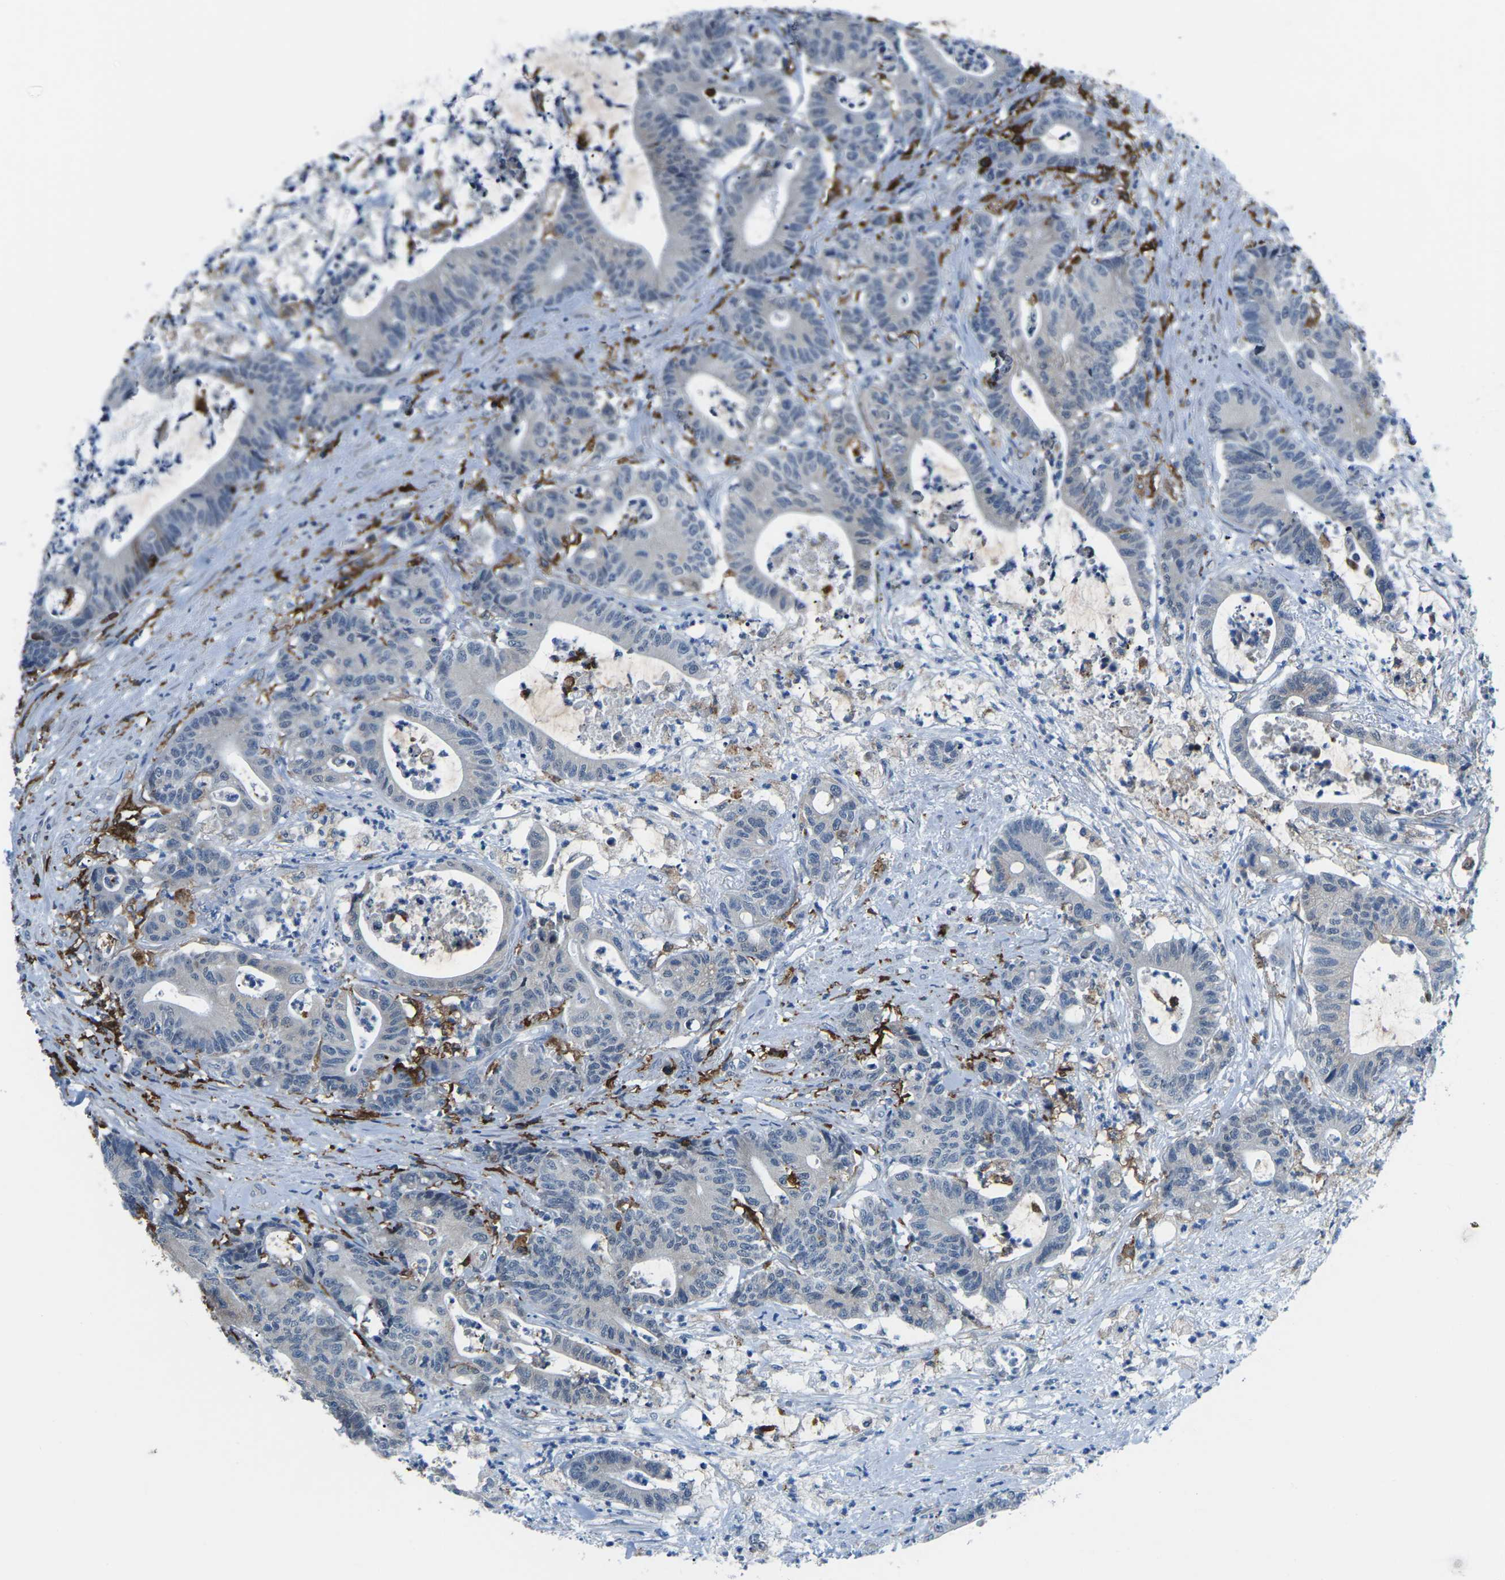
{"staining": {"intensity": "negative", "quantity": "none", "location": "none"}, "tissue": "colorectal cancer", "cell_type": "Tumor cells", "image_type": "cancer", "snomed": [{"axis": "morphology", "description": "Adenocarcinoma, NOS"}, {"axis": "topography", "description": "Colon"}], "caption": "An immunohistochemistry (IHC) photomicrograph of colorectal cancer (adenocarcinoma) is shown. There is no staining in tumor cells of colorectal cancer (adenocarcinoma).", "gene": "PTPN1", "patient": {"sex": "female", "age": 84}}